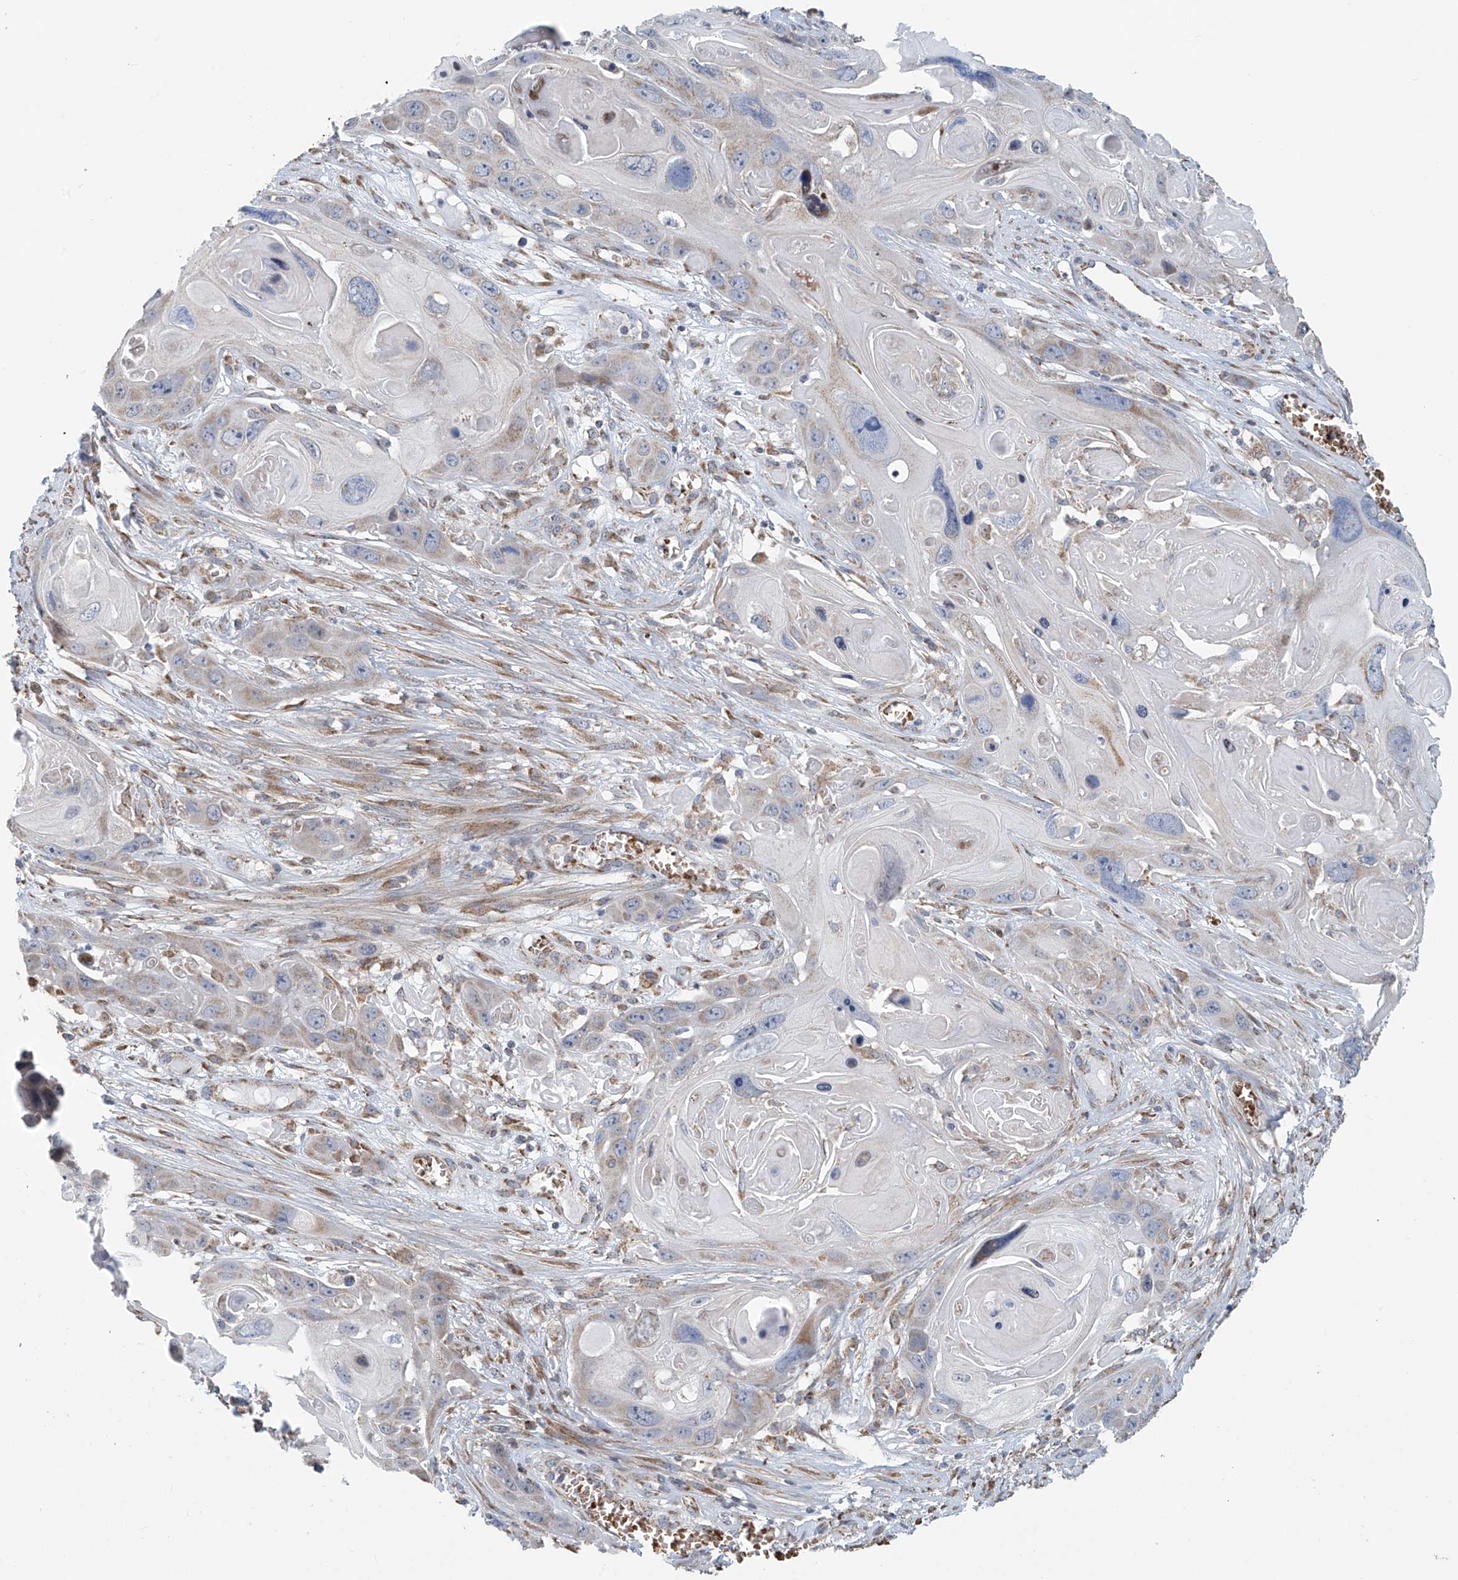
{"staining": {"intensity": "moderate", "quantity": "<25%", "location": "cytoplasmic/membranous"}, "tissue": "skin cancer", "cell_type": "Tumor cells", "image_type": "cancer", "snomed": [{"axis": "morphology", "description": "Squamous cell carcinoma, NOS"}, {"axis": "topography", "description": "Skin"}], "caption": "Skin cancer (squamous cell carcinoma) stained with a brown dye demonstrates moderate cytoplasmic/membranous positive staining in approximately <25% of tumor cells.", "gene": "COMMD1", "patient": {"sex": "male", "age": 55}}